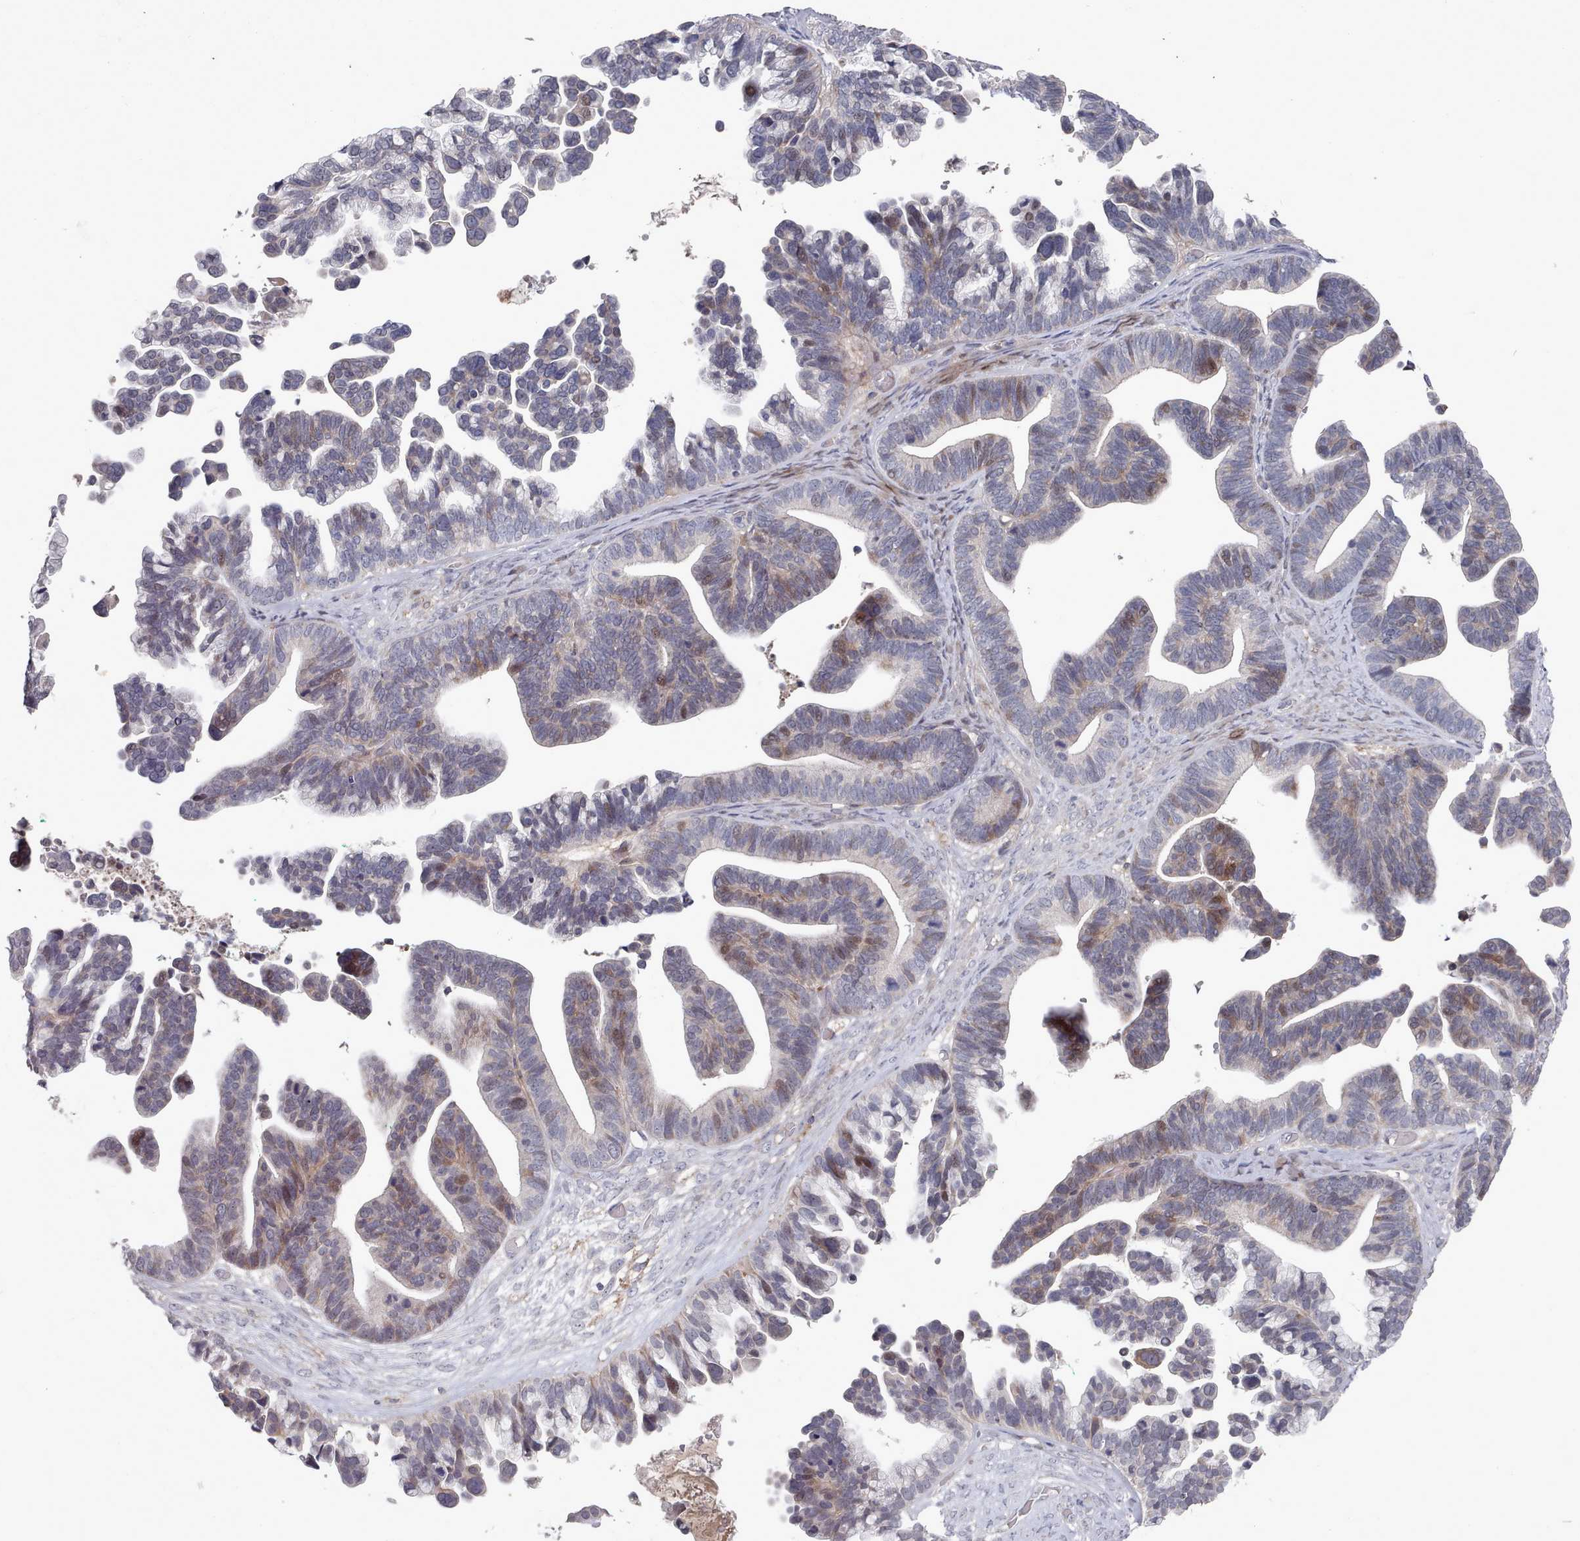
{"staining": {"intensity": "weak", "quantity": "<25%", "location": "nuclear"}, "tissue": "ovarian cancer", "cell_type": "Tumor cells", "image_type": "cancer", "snomed": [{"axis": "morphology", "description": "Cystadenocarcinoma, serous, NOS"}, {"axis": "topography", "description": "Ovary"}], "caption": "DAB (3,3'-diaminobenzidine) immunohistochemical staining of human ovarian cancer (serous cystadenocarcinoma) reveals no significant expression in tumor cells. (DAB (3,3'-diaminobenzidine) IHC, high magnification).", "gene": "COL8A2", "patient": {"sex": "female", "age": 56}}